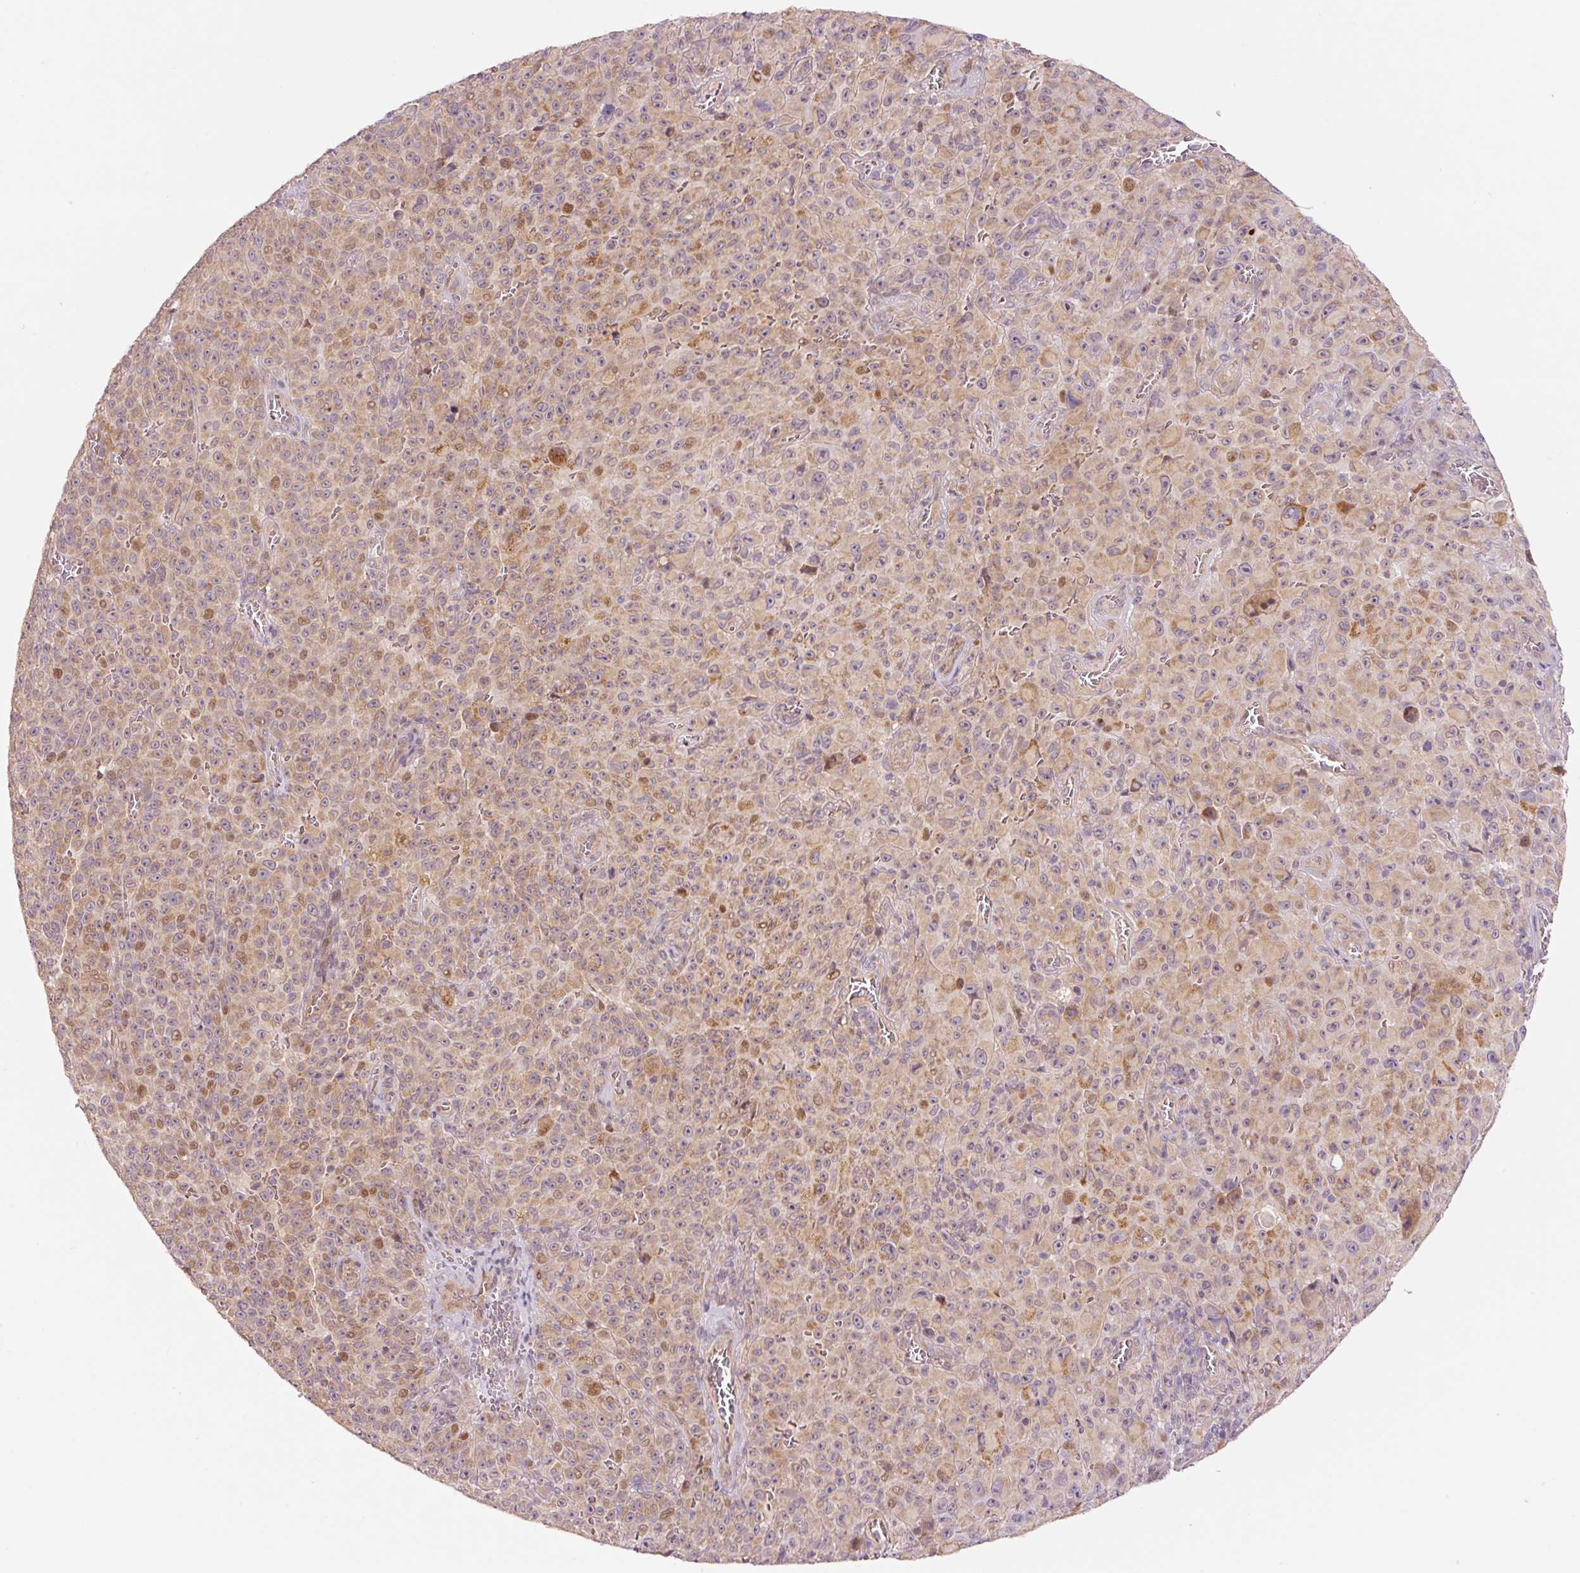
{"staining": {"intensity": "weak", "quantity": ">75%", "location": "cytoplasmic/membranous"}, "tissue": "melanoma", "cell_type": "Tumor cells", "image_type": "cancer", "snomed": [{"axis": "morphology", "description": "Malignant melanoma, NOS"}, {"axis": "topography", "description": "Skin"}], "caption": "This image shows IHC staining of human melanoma, with low weak cytoplasmic/membranous positivity in about >75% of tumor cells.", "gene": "SLC29A3", "patient": {"sex": "female", "age": 82}}